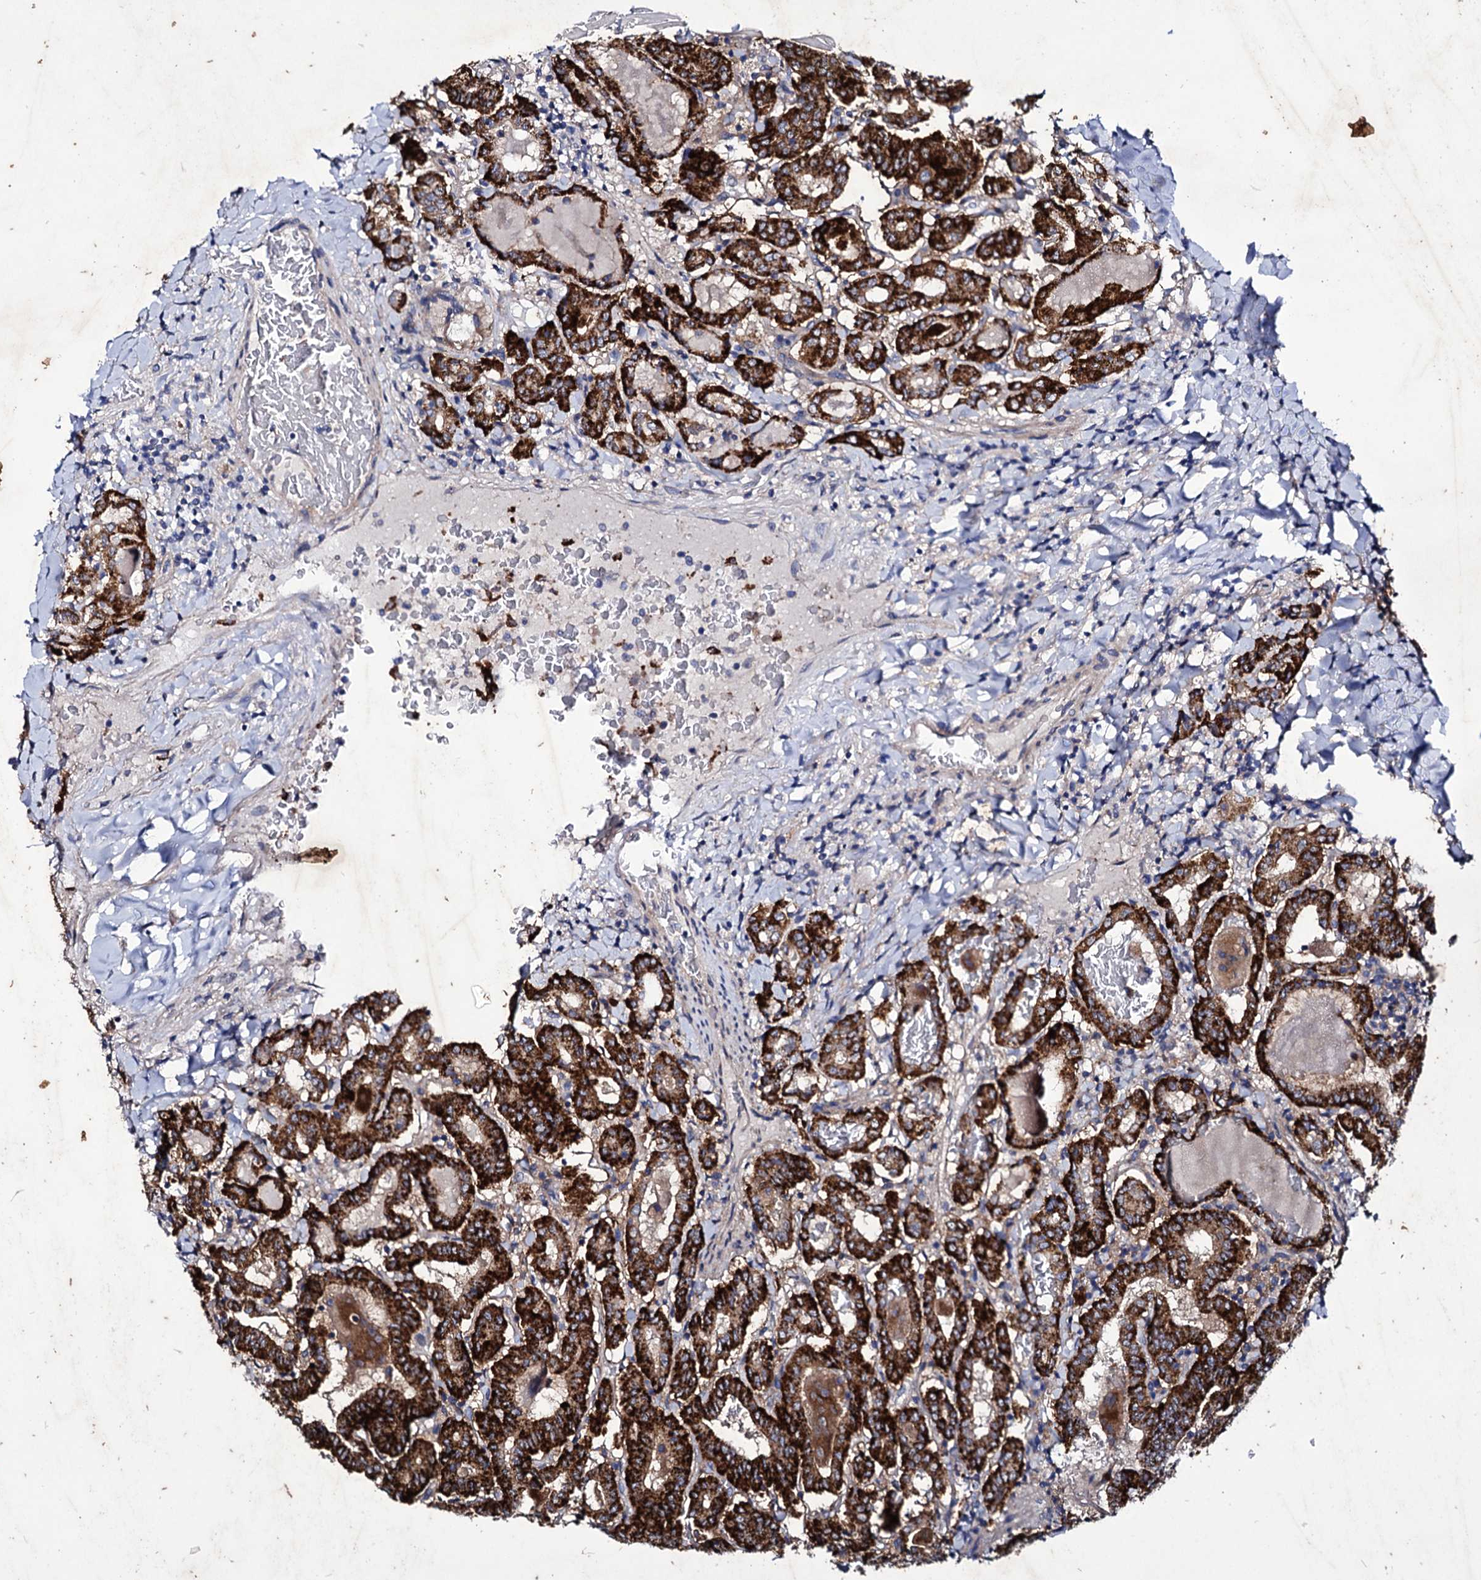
{"staining": {"intensity": "strong", "quantity": ">75%", "location": "cytoplasmic/membranous"}, "tissue": "thyroid cancer", "cell_type": "Tumor cells", "image_type": "cancer", "snomed": [{"axis": "morphology", "description": "Papillary adenocarcinoma, NOS"}, {"axis": "topography", "description": "Thyroid gland"}], "caption": "Protein staining of thyroid cancer tissue shows strong cytoplasmic/membranous expression in approximately >75% of tumor cells.", "gene": "AXL", "patient": {"sex": "female", "age": 72}}